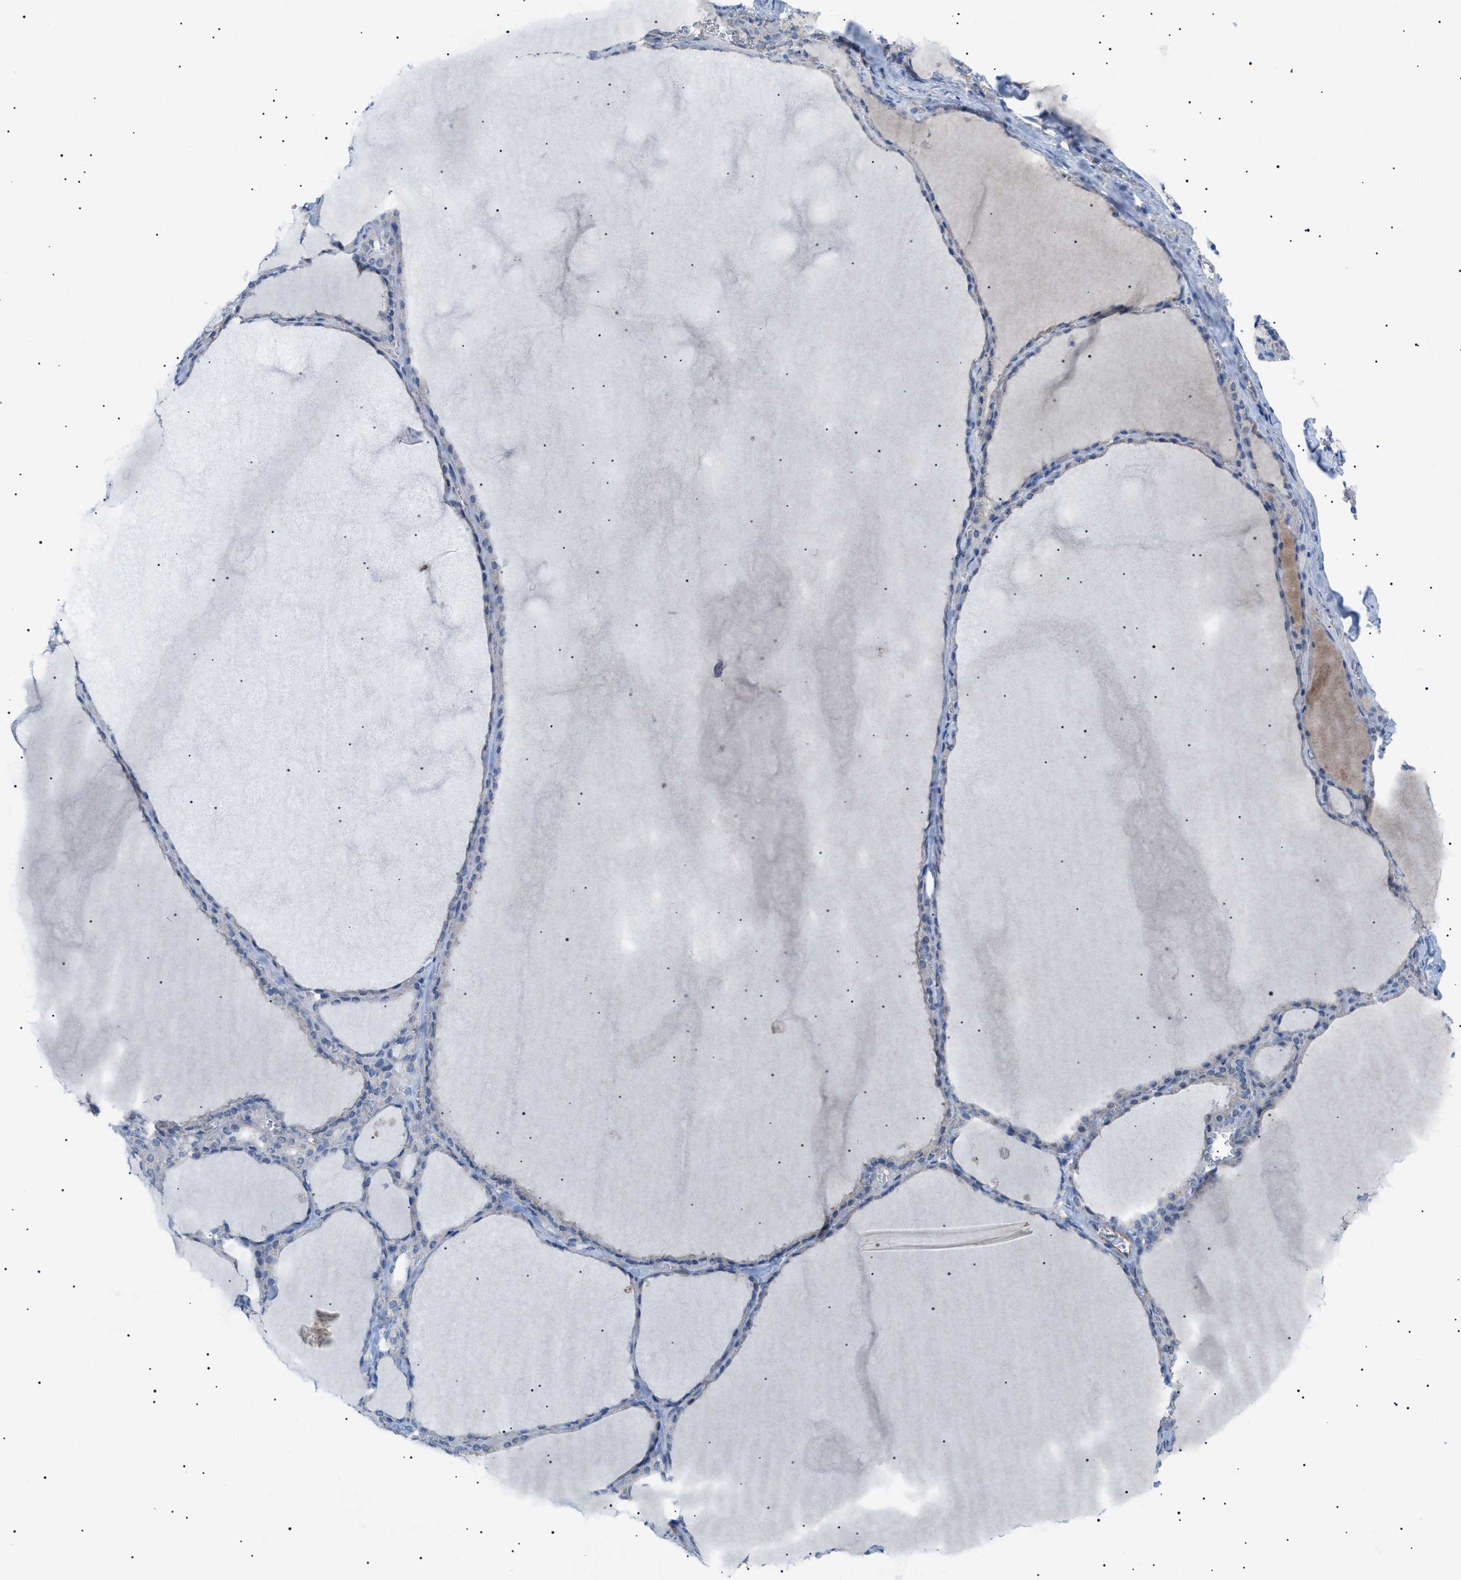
{"staining": {"intensity": "negative", "quantity": "none", "location": "none"}, "tissue": "thyroid gland", "cell_type": "Glandular cells", "image_type": "normal", "snomed": [{"axis": "morphology", "description": "Normal tissue, NOS"}, {"axis": "topography", "description": "Thyroid gland"}], "caption": "Immunohistochemical staining of normal human thyroid gland displays no significant expression in glandular cells.", "gene": "ADAMTS1", "patient": {"sex": "male", "age": 56}}